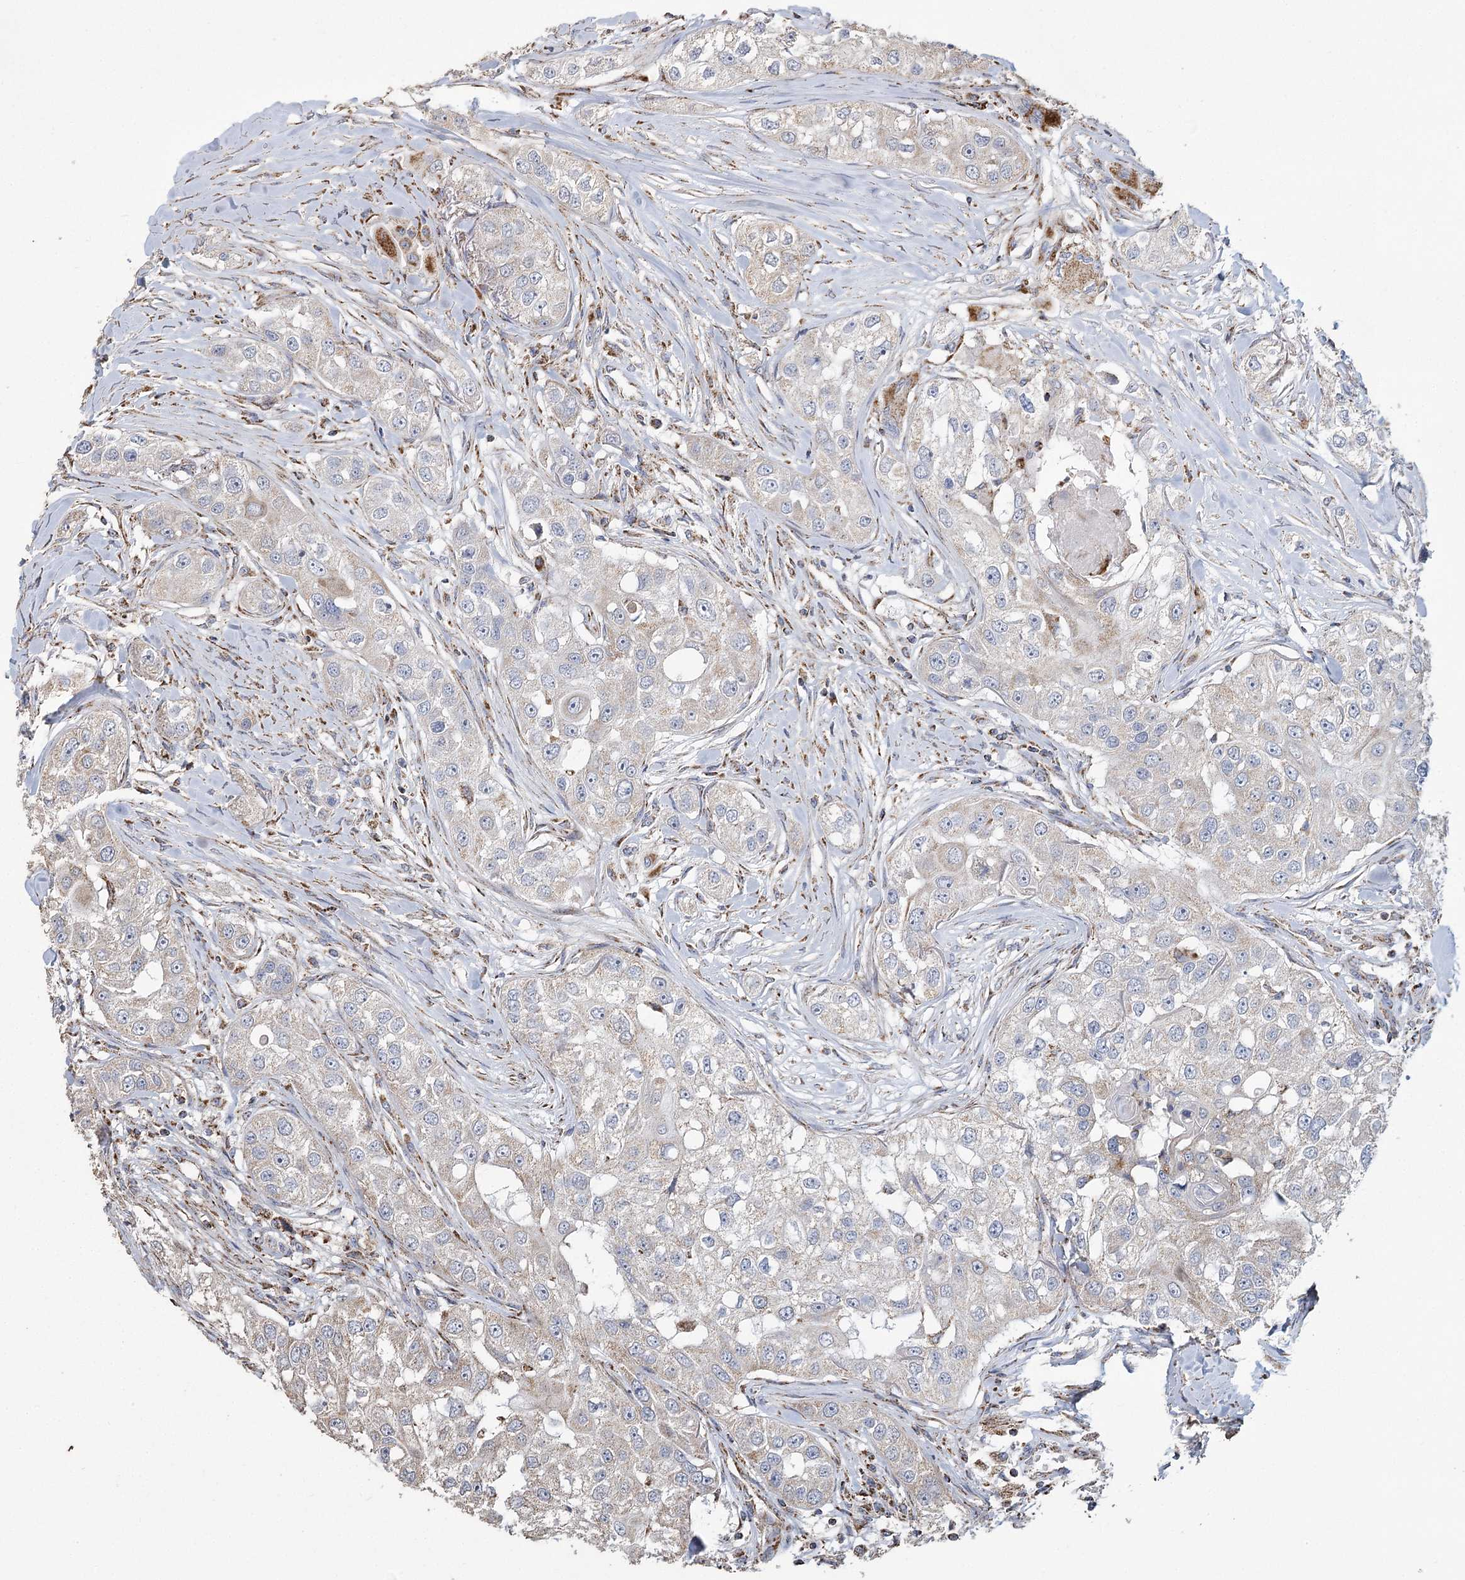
{"staining": {"intensity": "negative", "quantity": "none", "location": "none"}, "tissue": "head and neck cancer", "cell_type": "Tumor cells", "image_type": "cancer", "snomed": [{"axis": "morphology", "description": "Normal tissue, NOS"}, {"axis": "morphology", "description": "Squamous cell carcinoma, NOS"}, {"axis": "topography", "description": "Skeletal muscle"}, {"axis": "topography", "description": "Head-Neck"}], "caption": "Tumor cells are negative for brown protein staining in squamous cell carcinoma (head and neck).", "gene": "RANBP3L", "patient": {"sex": "male", "age": 51}}